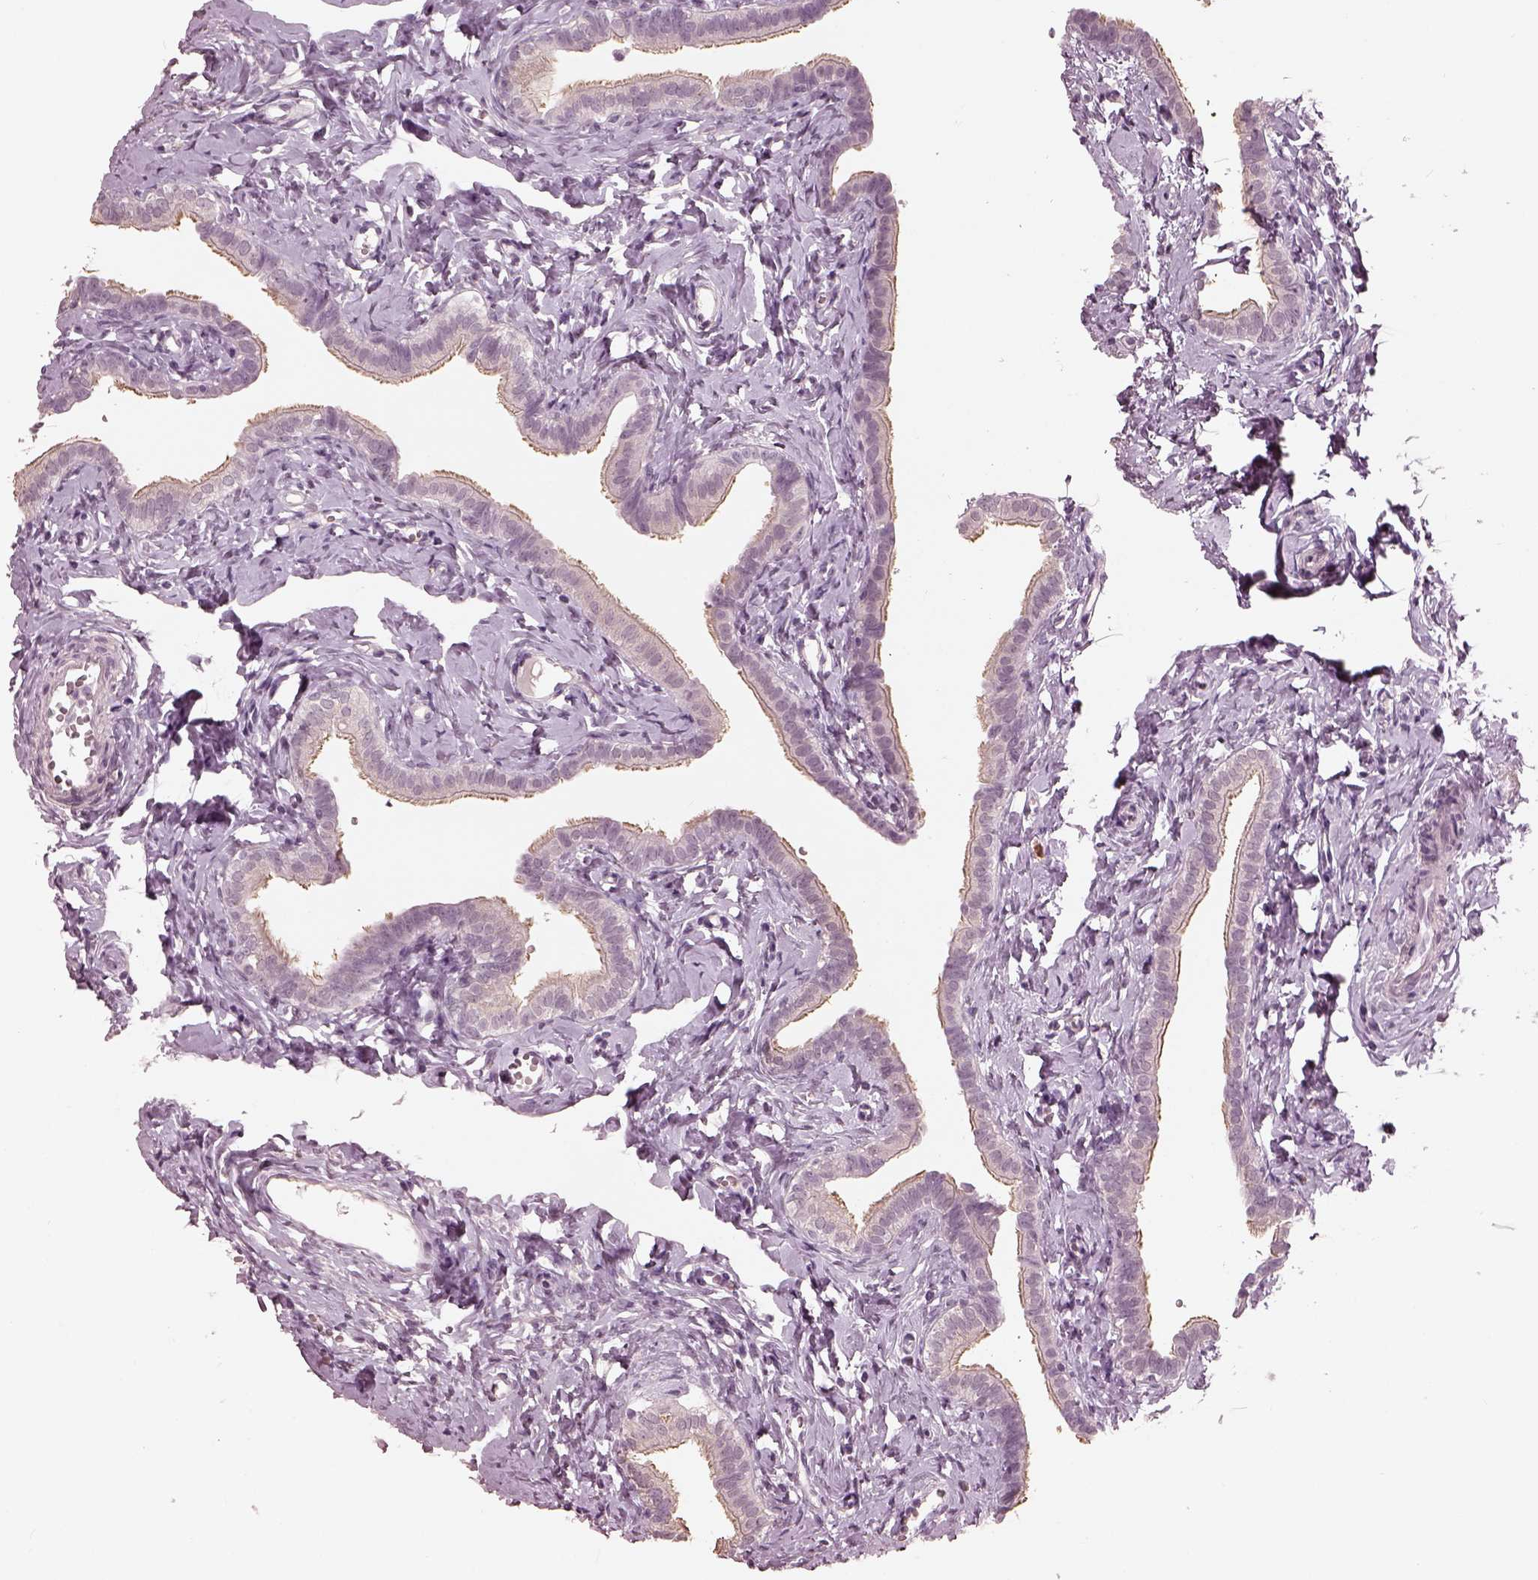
{"staining": {"intensity": "weak", "quantity": "25%-75%", "location": "cytoplasmic/membranous"}, "tissue": "fallopian tube", "cell_type": "Glandular cells", "image_type": "normal", "snomed": [{"axis": "morphology", "description": "Normal tissue, NOS"}, {"axis": "topography", "description": "Fallopian tube"}], "caption": "IHC (DAB) staining of normal fallopian tube demonstrates weak cytoplasmic/membranous protein positivity in approximately 25%-75% of glandular cells.", "gene": "OPTC", "patient": {"sex": "female", "age": 41}}